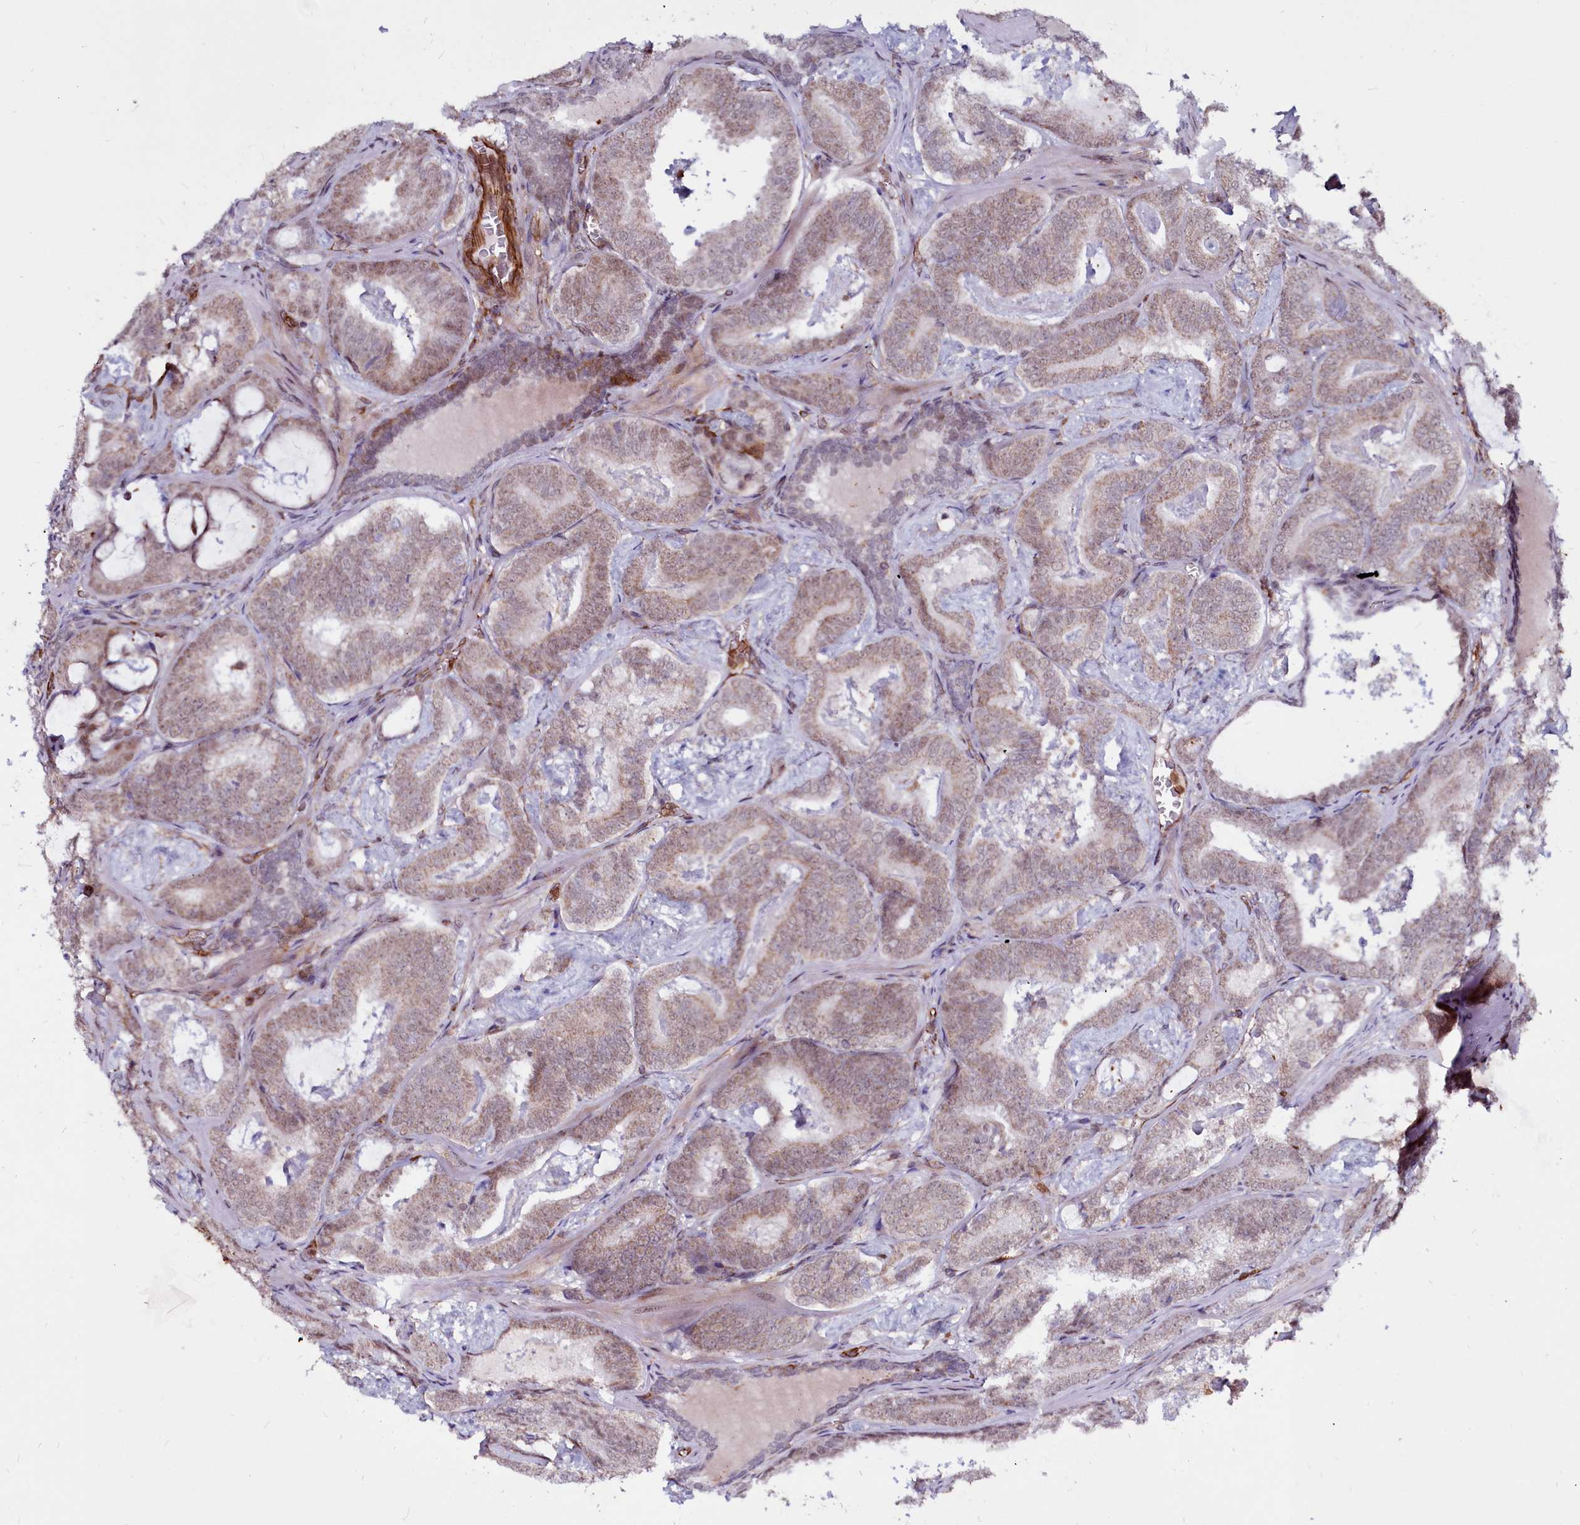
{"staining": {"intensity": "moderate", "quantity": "<25%", "location": "cytoplasmic/membranous,nuclear"}, "tissue": "prostate cancer", "cell_type": "Tumor cells", "image_type": "cancer", "snomed": [{"axis": "morphology", "description": "Adenocarcinoma, Low grade"}, {"axis": "topography", "description": "Prostate"}], "caption": "This micrograph reveals IHC staining of human prostate cancer (low-grade adenocarcinoma), with low moderate cytoplasmic/membranous and nuclear expression in about <25% of tumor cells.", "gene": "CLK3", "patient": {"sex": "male", "age": 60}}